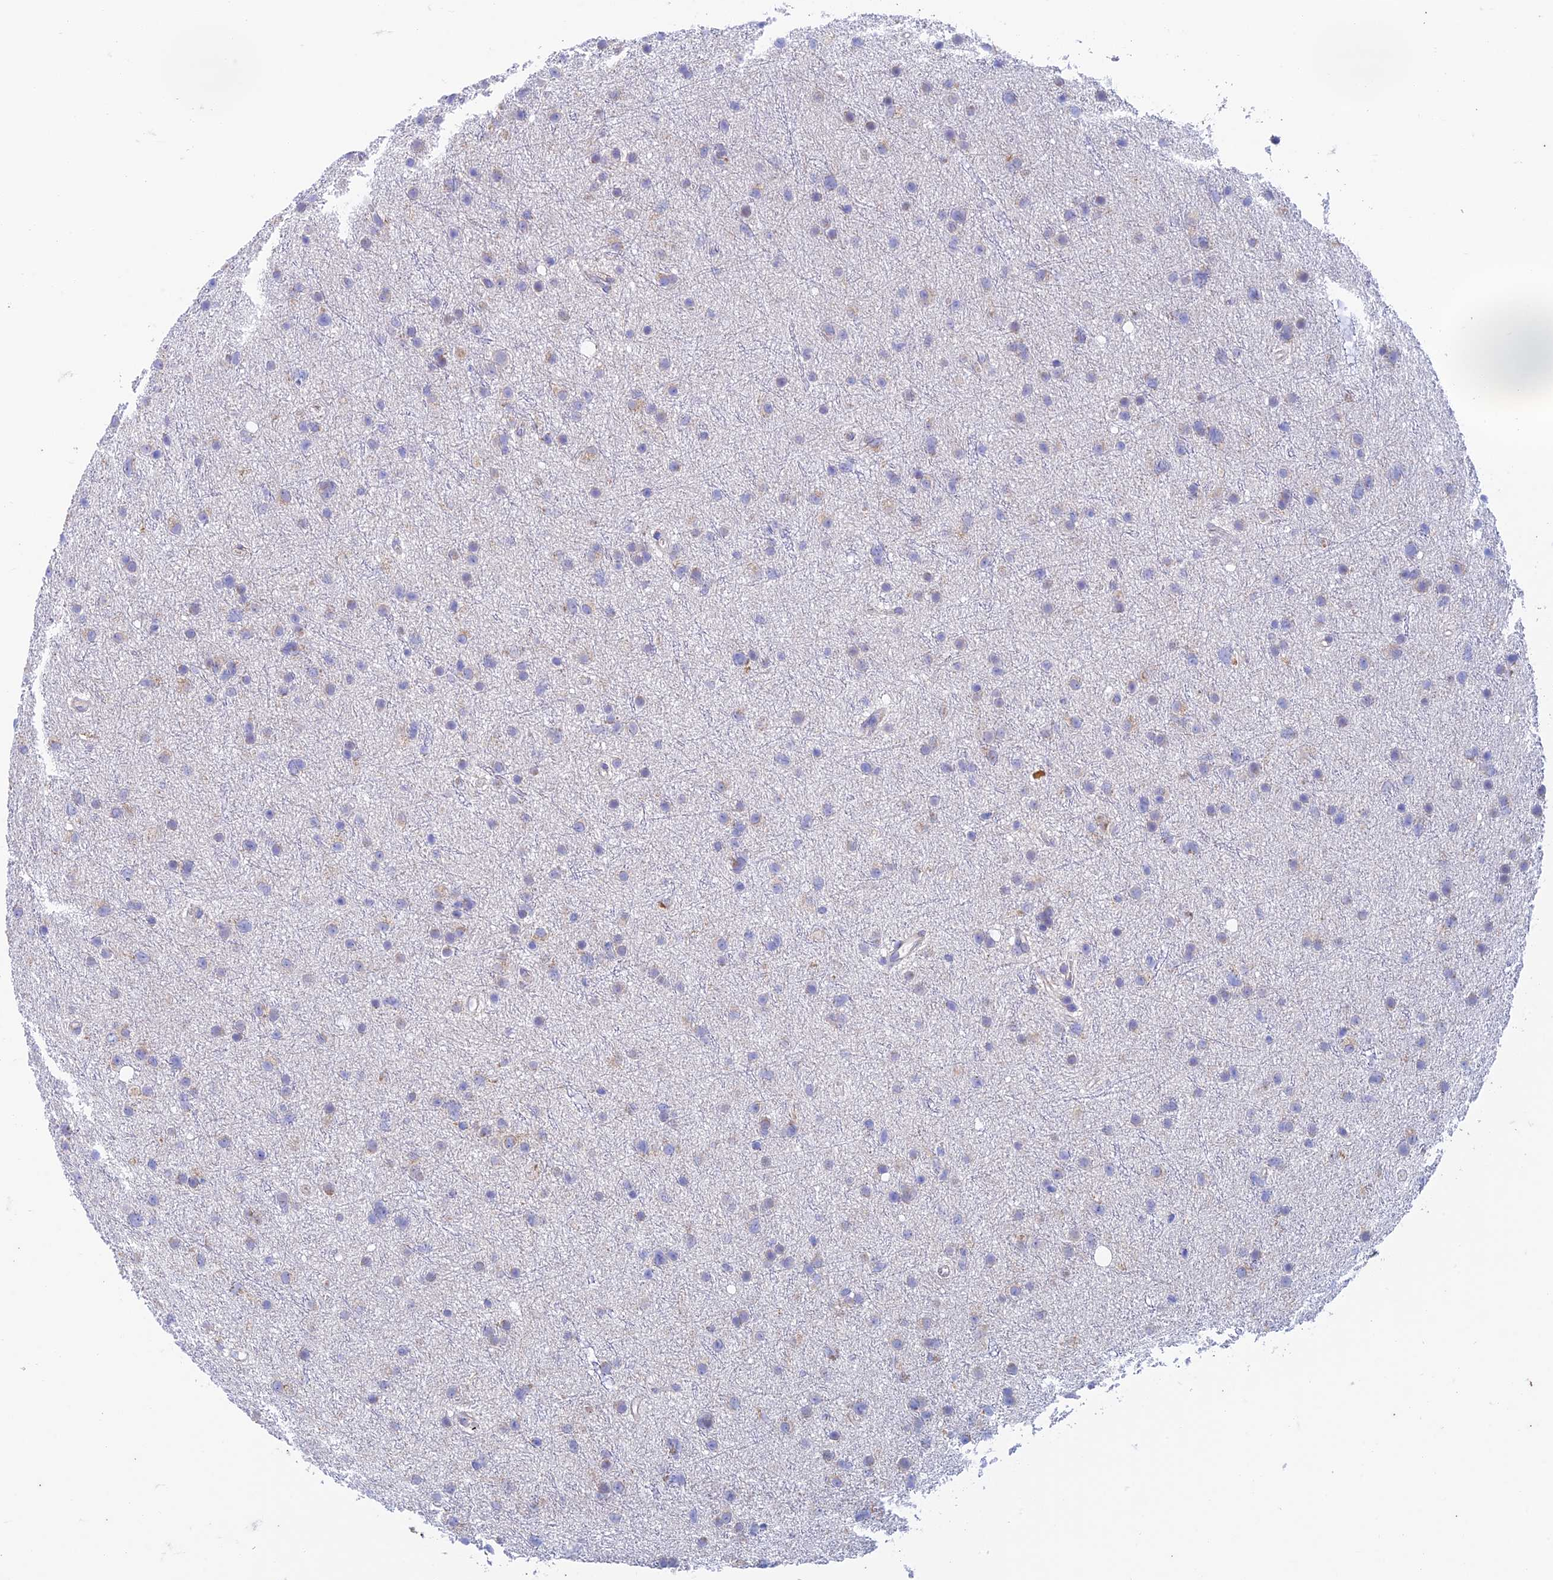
{"staining": {"intensity": "weak", "quantity": "<25%", "location": "cytoplasmic/membranous"}, "tissue": "glioma", "cell_type": "Tumor cells", "image_type": "cancer", "snomed": [{"axis": "morphology", "description": "Glioma, malignant, Low grade"}, {"axis": "topography", "description": "Cerebral cortex"}], "caption": "The immunohistochemistry micrograph has no significant positivity in tumor cells of glioma tissue.", "gene": "ZNF181", "patient": {"sex": "female", "age": 39}}